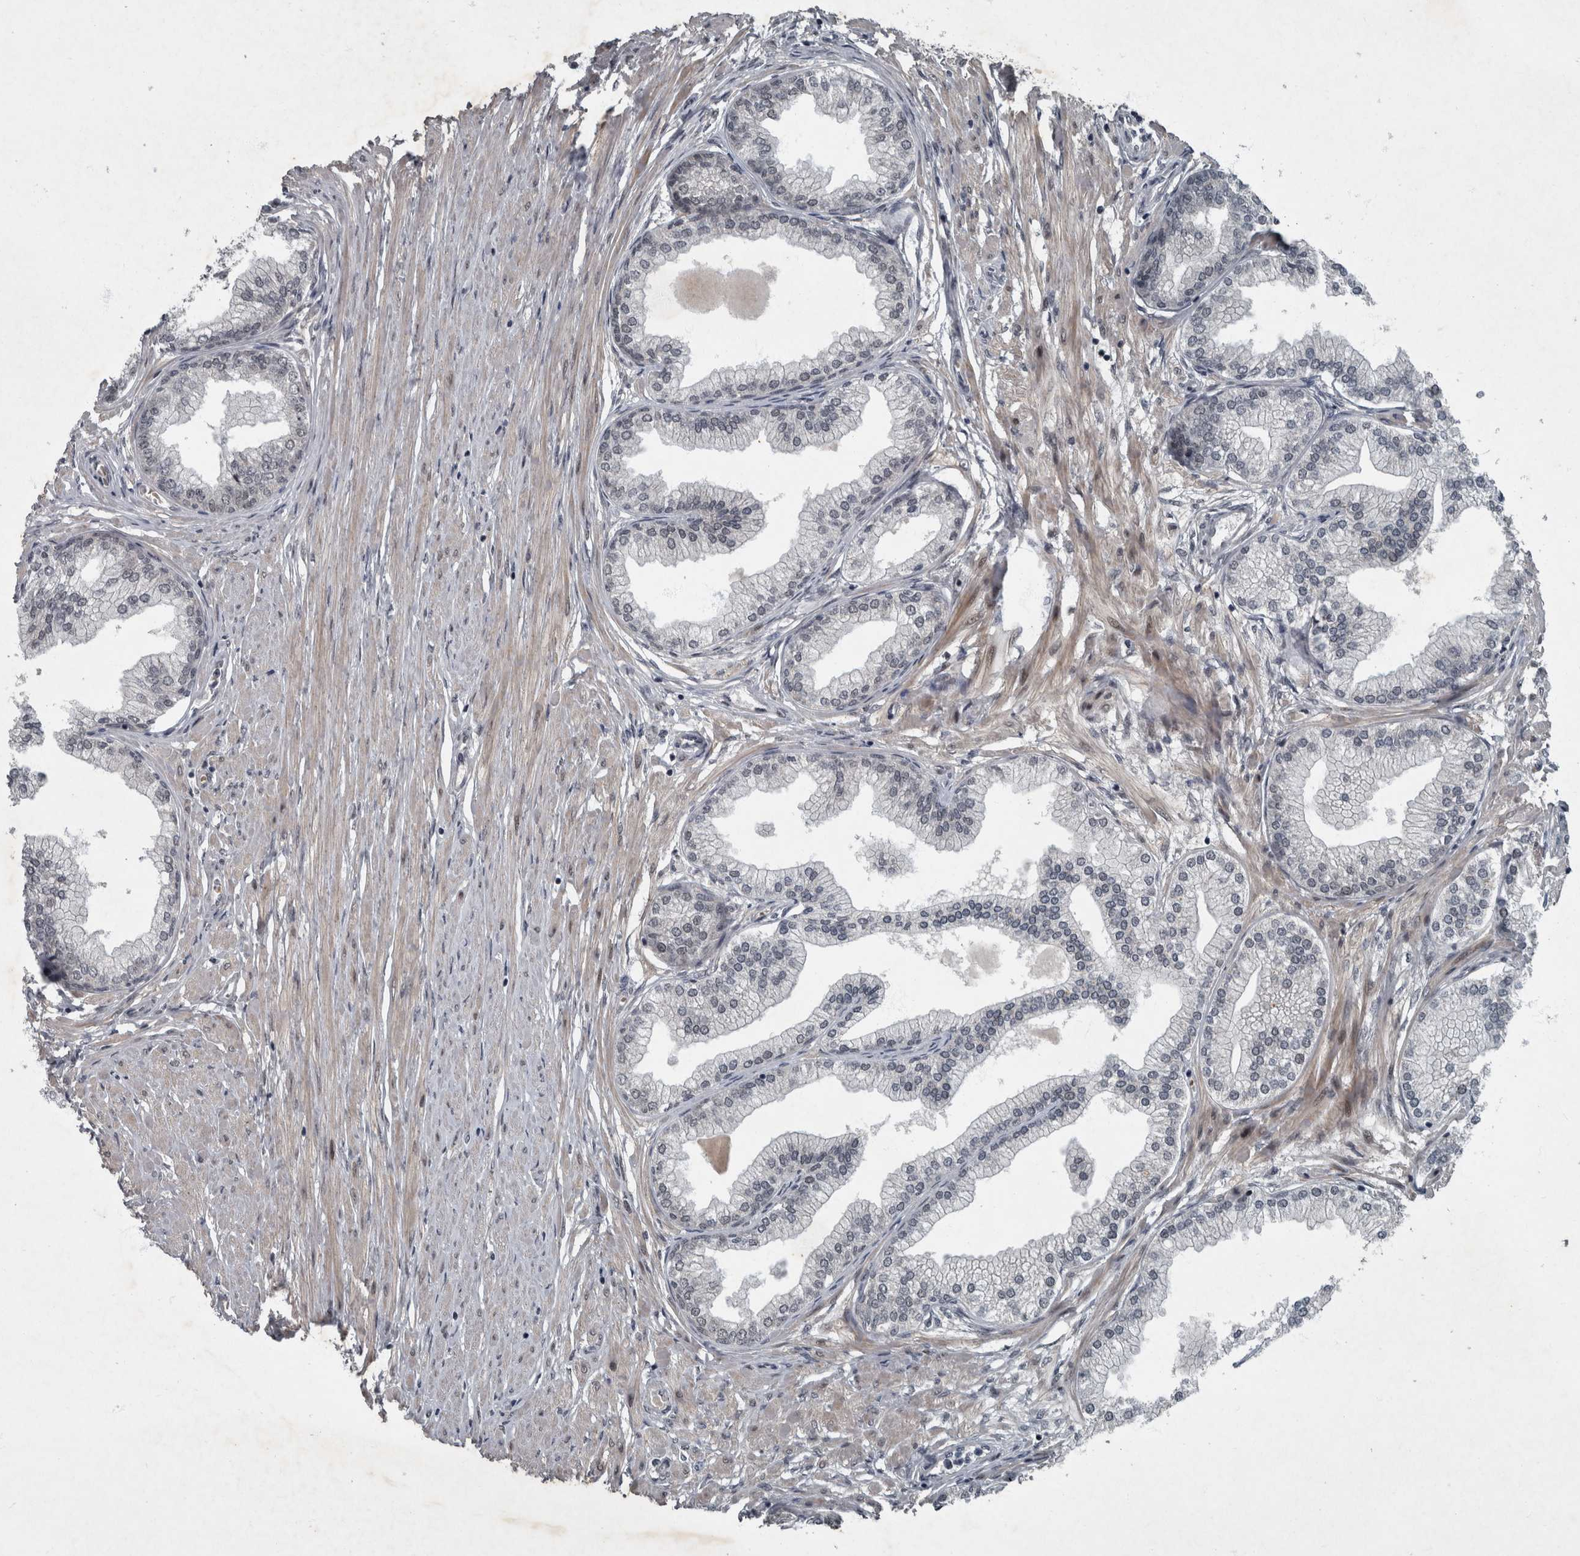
{"staining": {"intensity": "moderate", "quantity": "25%-75%", "location": "nuclear"}, "tissue": "prostate", "cell_type": "Glandular cells", "image_type": "normal", "snomed": [{"axis": "morphology", "description": "Normal tissue, NOS"}, {"axis": "morphology", "description": "Urothelial carcinoma, Low grade"}, {"axis": "topography", "description": "Urinary bladder"}, {"axis": "topography", "description": "Prostate"}], "caption": "DAB immunohistochemical staining of unremarkable human prostate exhibits moderate nuclear protein expression in about 25%-75% of glandular cells. Immunohistochemistry stains the protein in brown and the nuclei are stained blue.", "gene": "WDR33", "patient": {"sex": "male", "age": 60}}